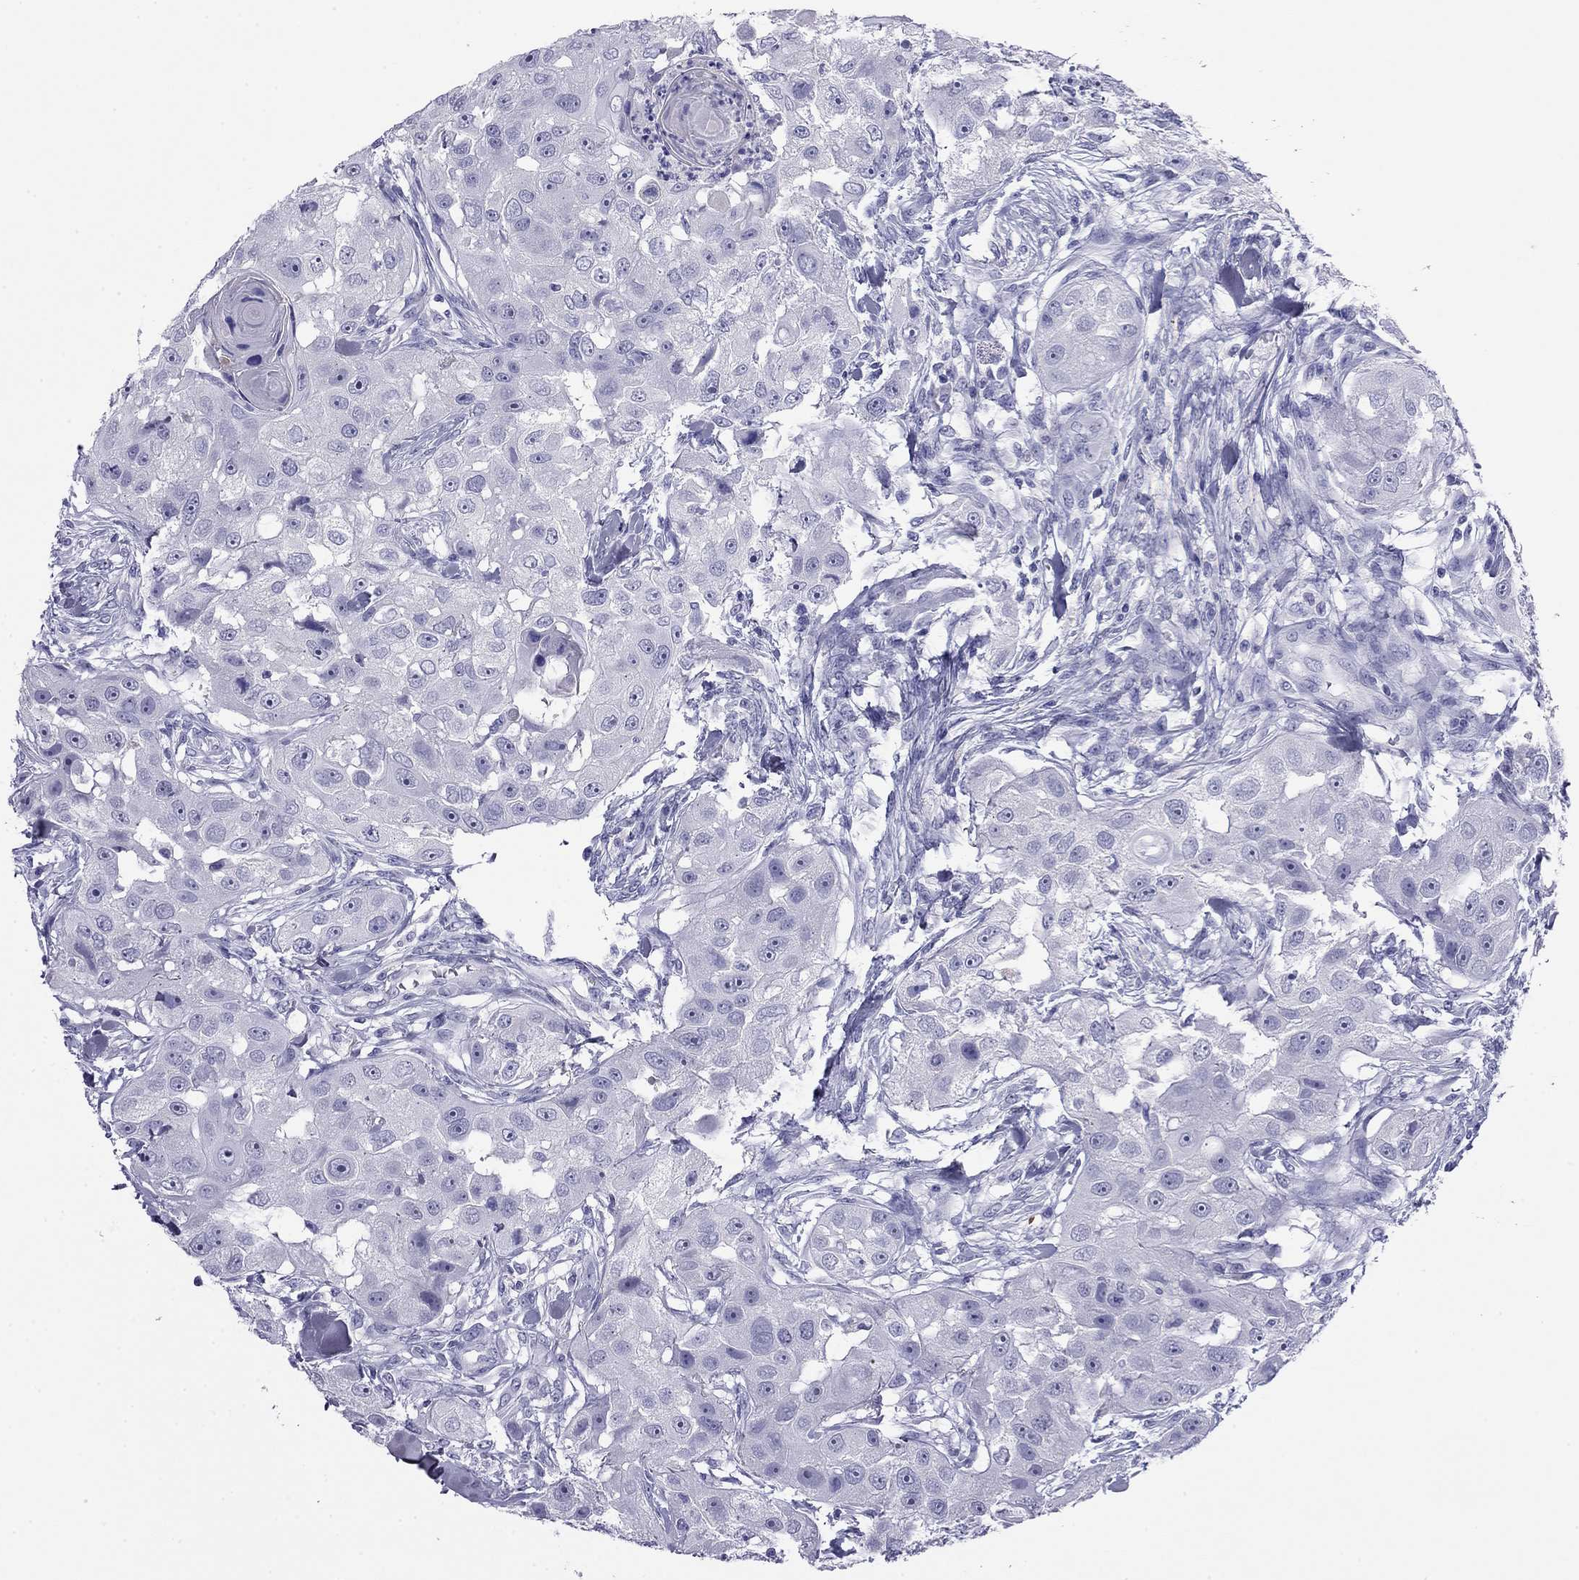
{"staining": {"intensity": "negative", "quantity": "none", "location": "none"}, "tissue": "head and neck cancer", "cell_type": "Tumor cells", "image_type": "cancer", "snomed": [{"axis": "morphology", "description": "Squamous cell carcinoma, NOS"}, {"axis": "topography", "description": "Head-Neck"}], "caption": "A photomicrograph of head and neck cancer (squamous cell carcinoma) stained for a protein demonstrates no brown staining in tumor cells.", "gene": "ODF4", "patient": {"sex": "male", "age": 51}}